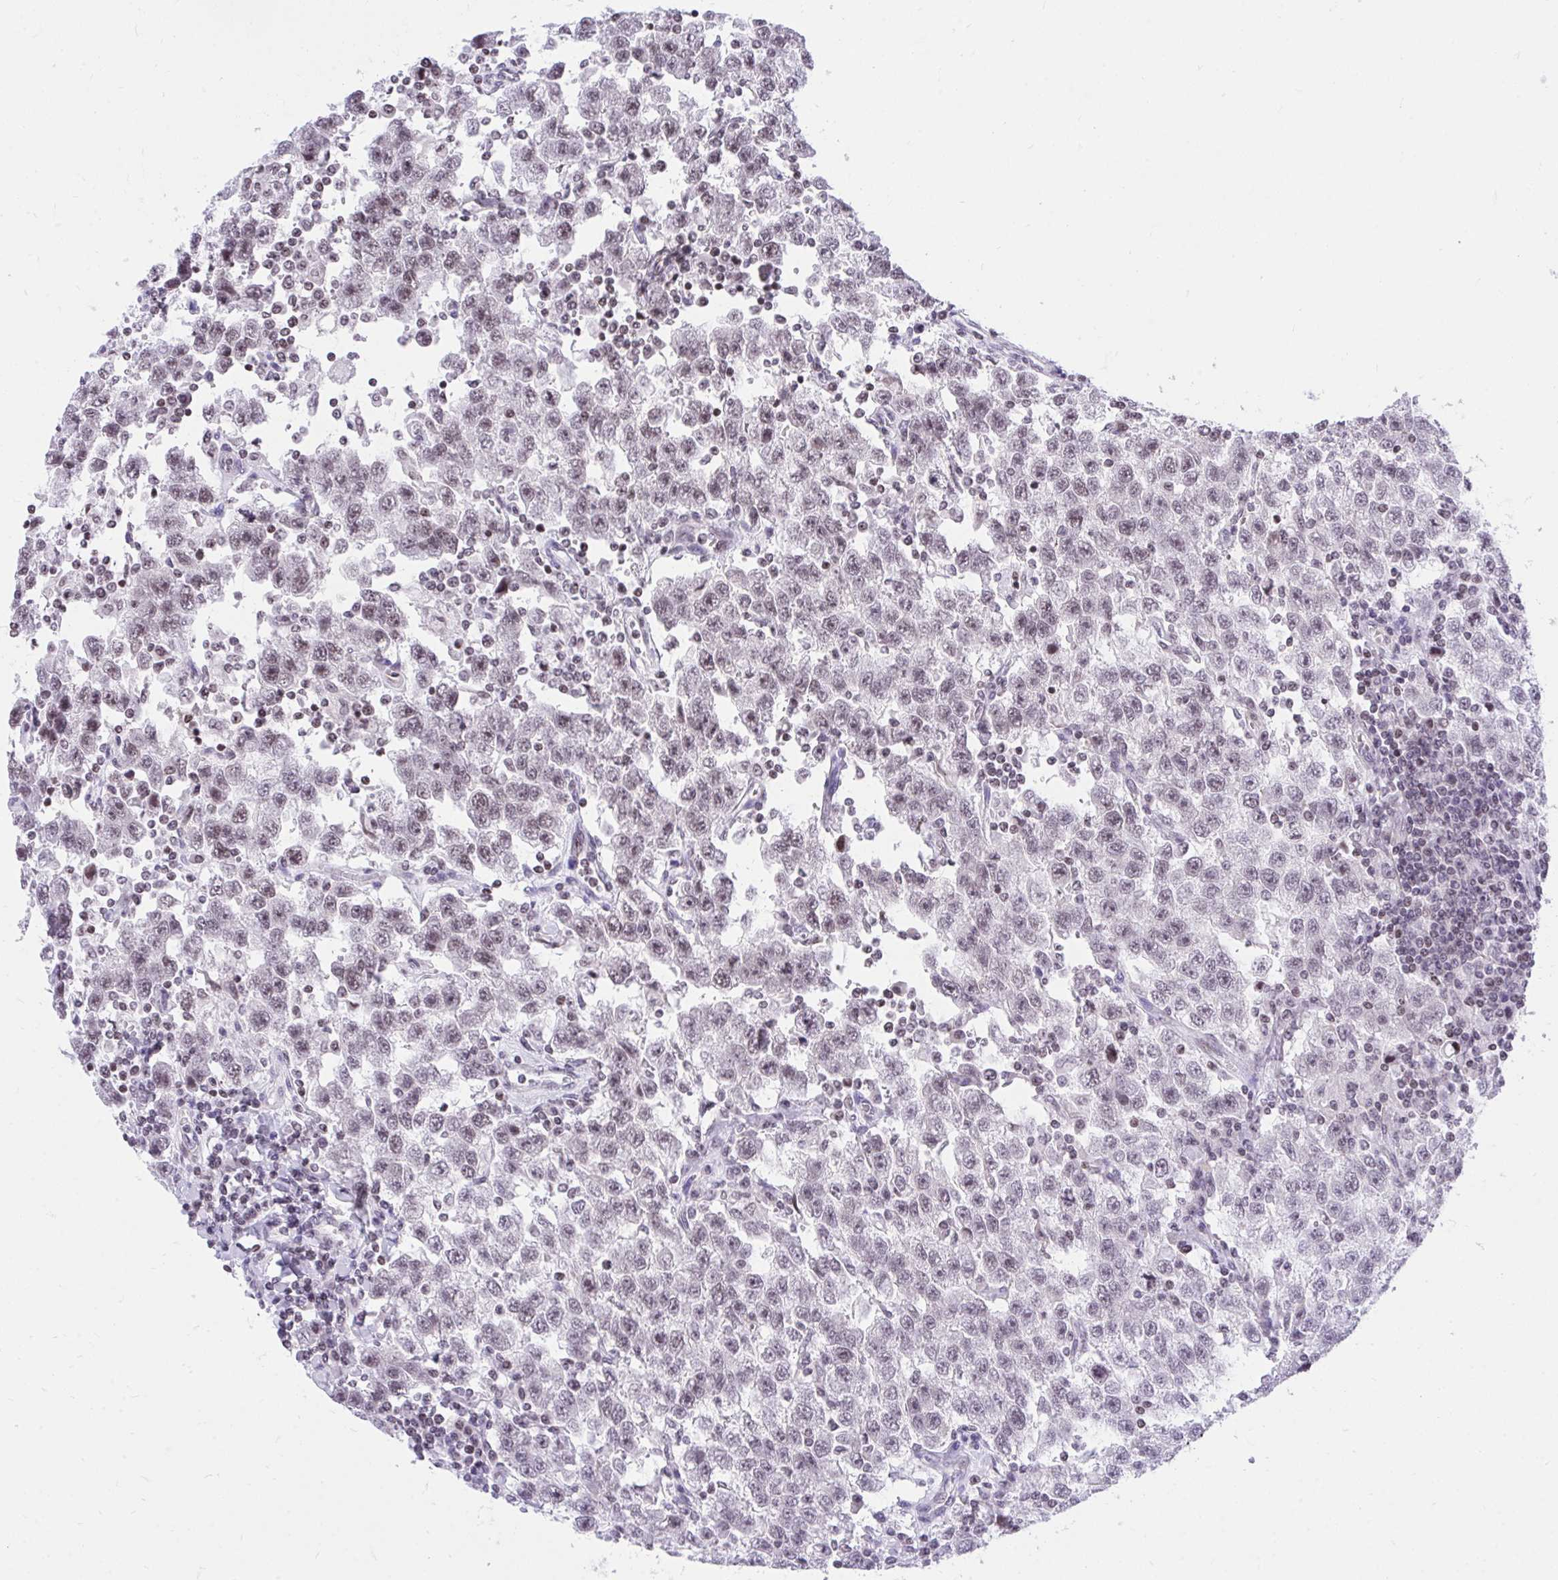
{"staining": {"intensity": "weak", "quantity": "<25%", "location": "nuclear"}, "tissue": "testis cancer", "cell_type": "Tumor cells", "image_type": "cancer", "snomed": [{"axis": "morphology", "description": "Seminoma, NOS"}, {"axis": "topography", "description": "Testis"}], "caption": "Immunohistochemistry image of neoplastic tissue: human testis seminoma stained with DAB (3,3'-diaminobenzidine) reveals no significant protein expression in tumor cells.", "gene": "KCNN4", "patient": {"sex": "male", "age": 41}}